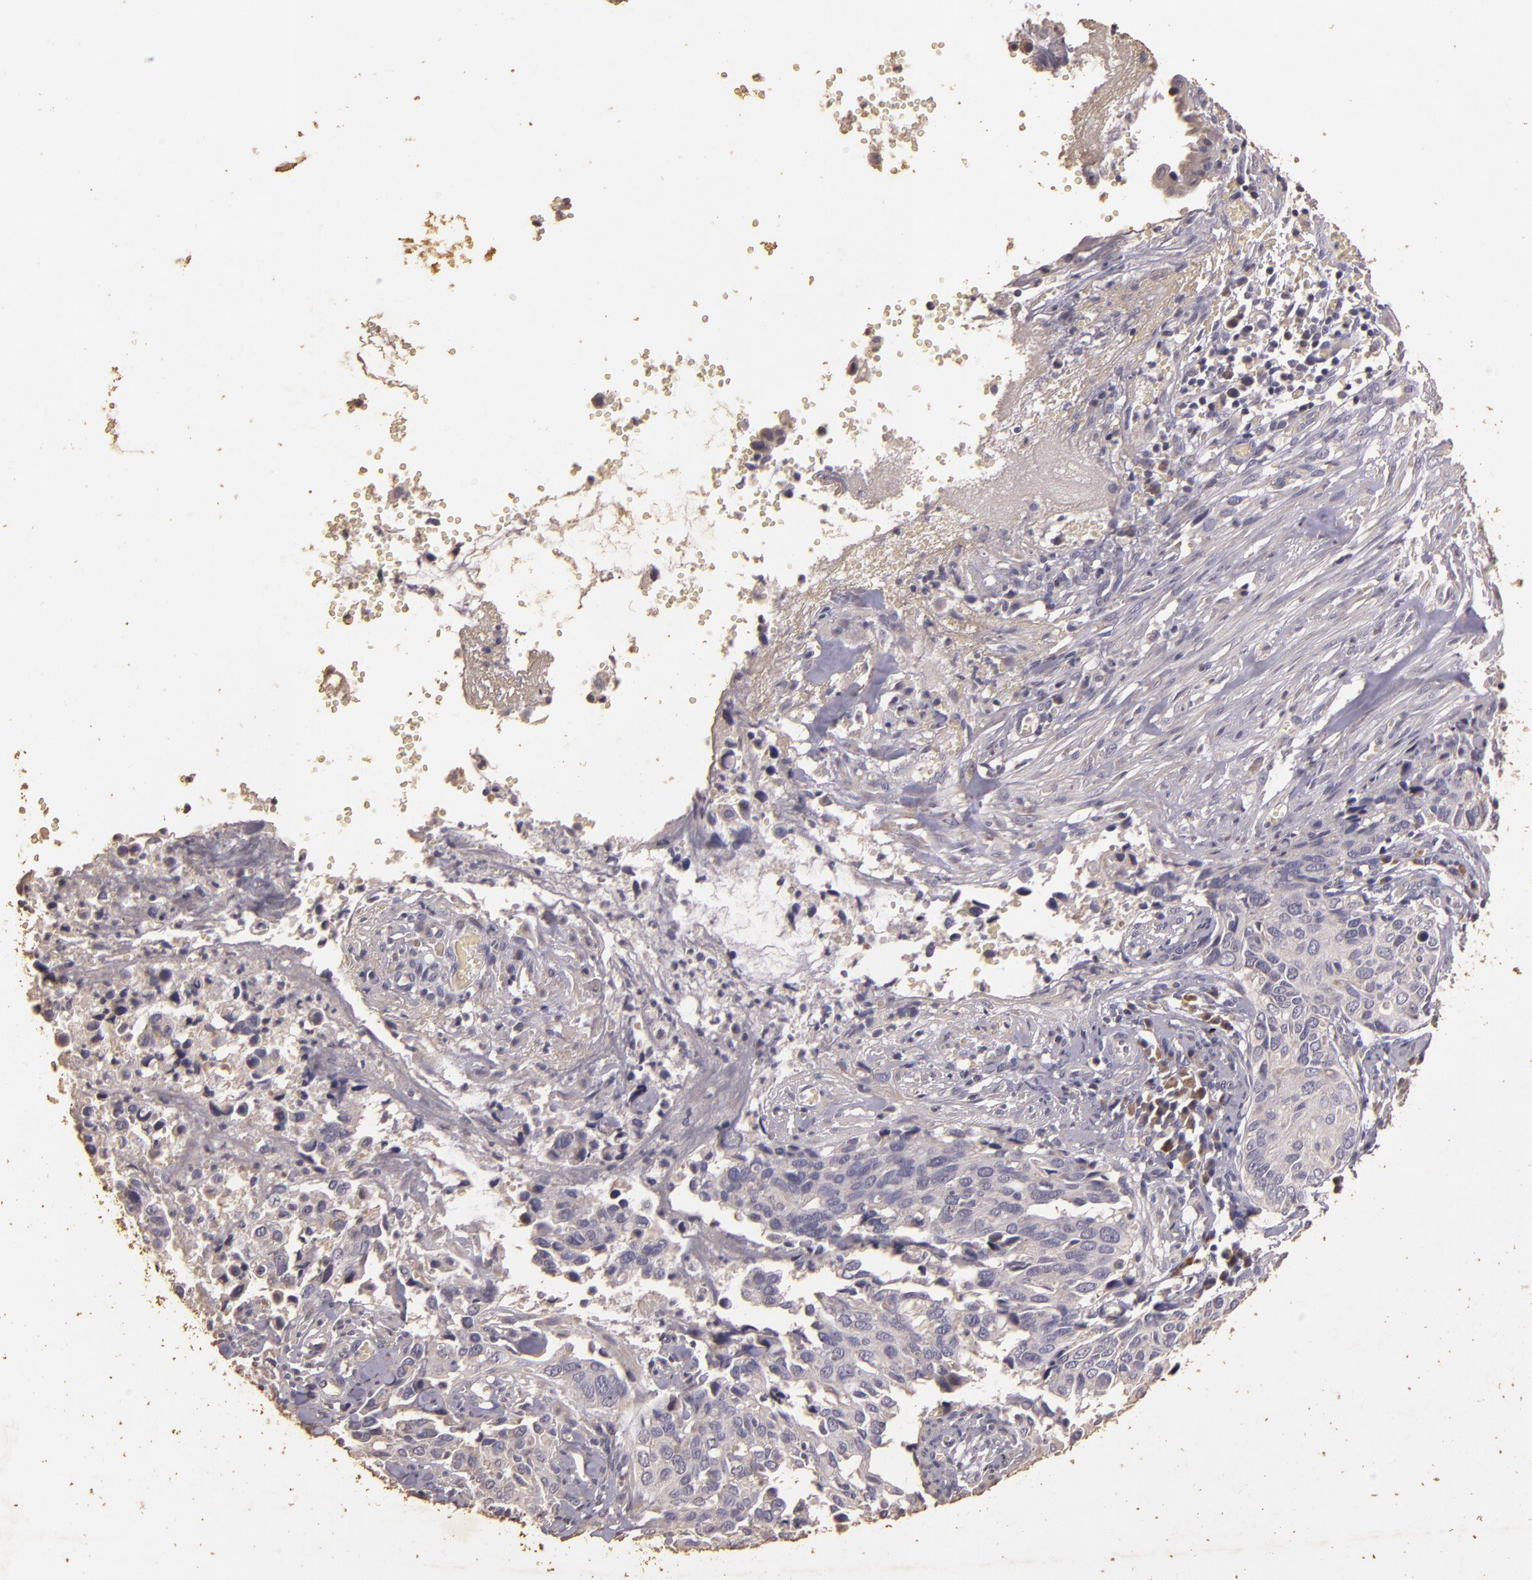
{"staining": {"intensity": "negative", "quantity": "none", "location": "none"}, "tissue": "cervical cancer", "cell_type": "Tumor cells", "image_type": "cancer", "snomed": [{"axis": "morphology", "description": "Normal tissue, NOS"}, {"axis": "morphology", "description": "Squamous cell carcinoma, NOS"}, {"axis": "topography", "description": "Cervix"}], "caption": "Tumor cells show no significant expression in squamous cell carcinoma (cervical). (Stains: DAB (3,3'-diaminobenzidine) immunohistochemistry with hematoxylin counter stain, Microscopy: brightfield microscopy at high magnification).", "gene": "BCL2L13", "patient": {"sex": "female", "age": 45}}